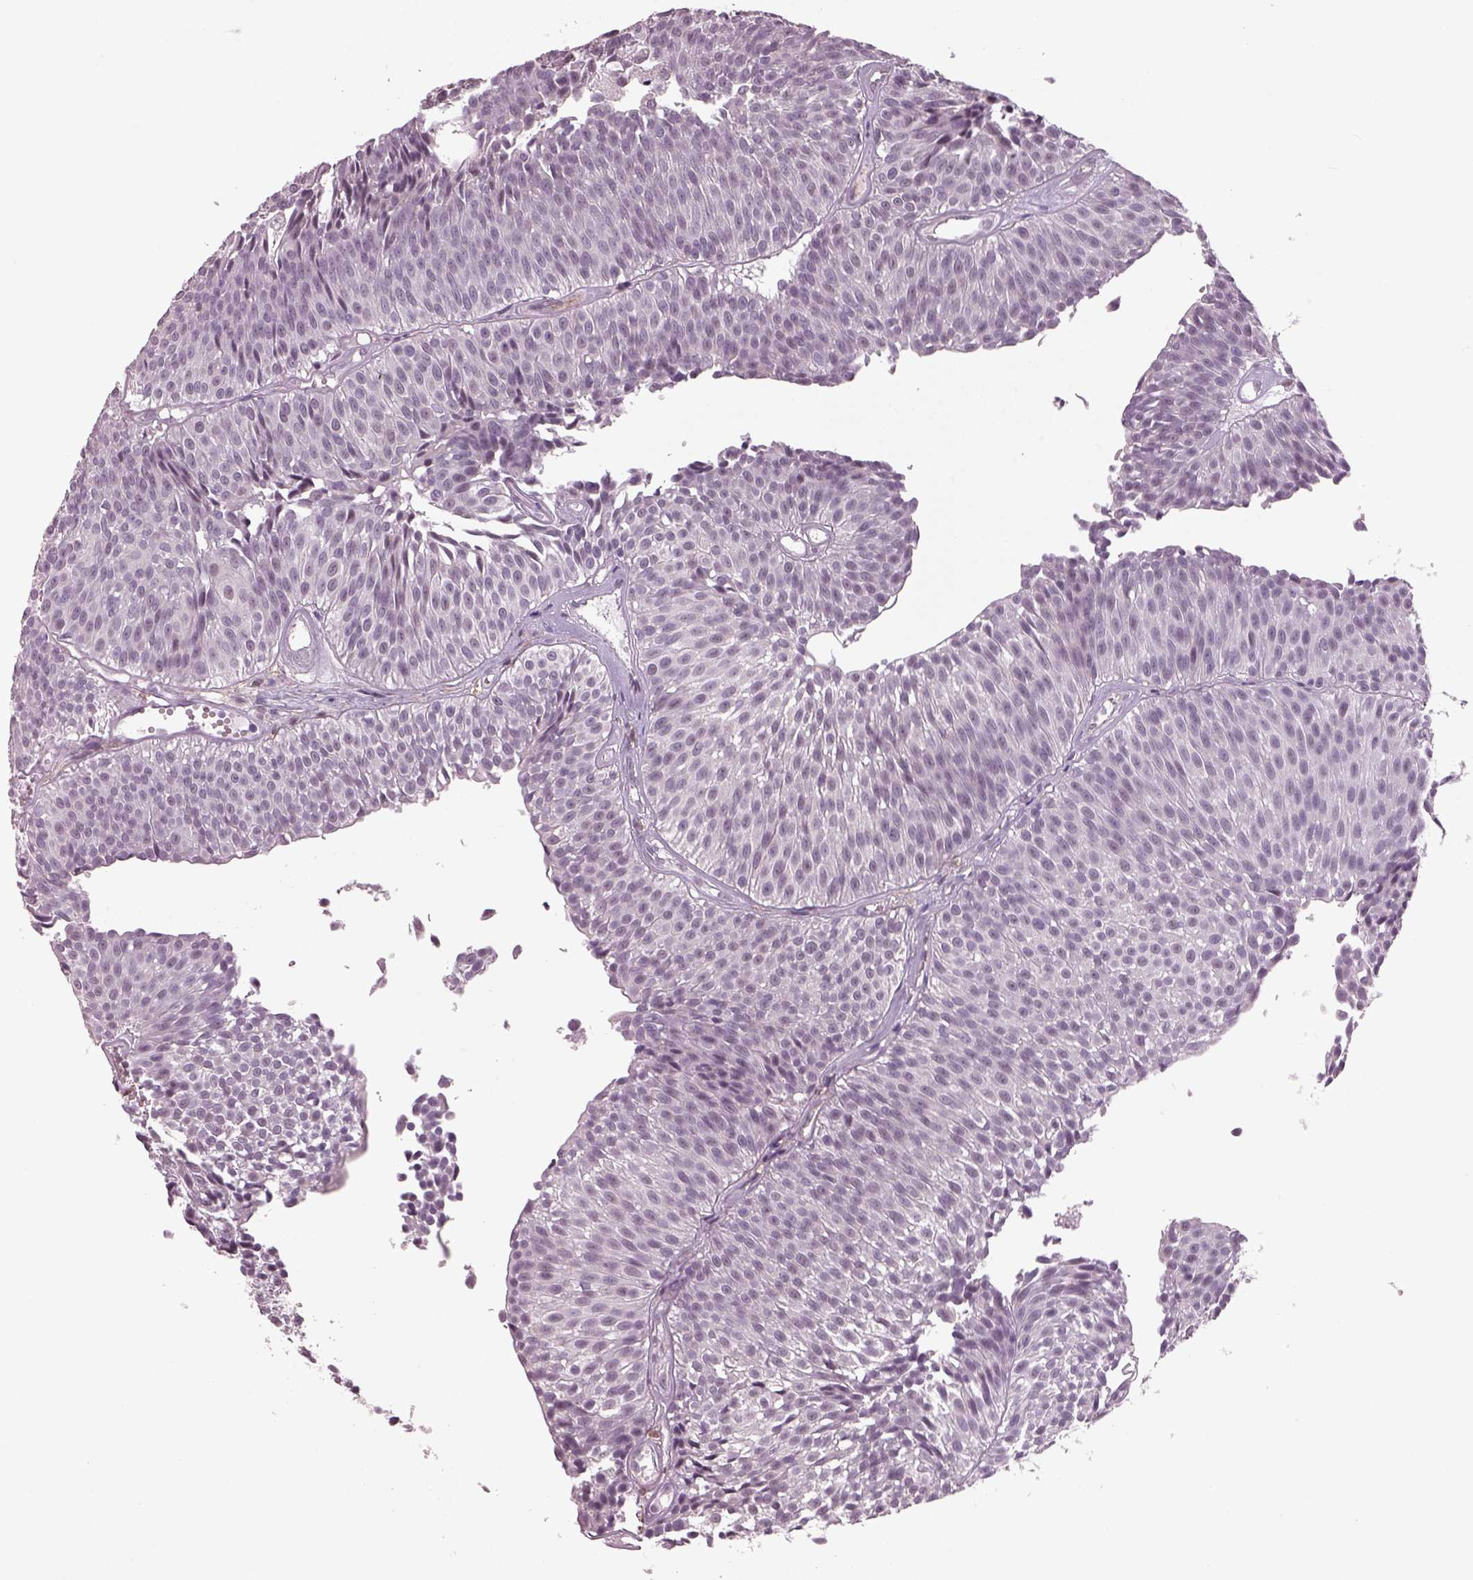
{"staining": {"intensity": "negative", "quantity": "none", "location": "none"}, "tissue": "urothelial cancer", "cell_type": "Tumor cells", "image_type": "cancer", "snomed": [{"axis": "morphology", "description": "Urothelial carcinoma, Low grade"}, {"axis": "topography", "description": "Urinary bladder"}], "caption": "Human low-grade urothelial carcinoma stained for a protein using IHC reveals no staining in tumor cells.", "gene": "NAT8", "patient": {"sex": "male", "age": 63}}